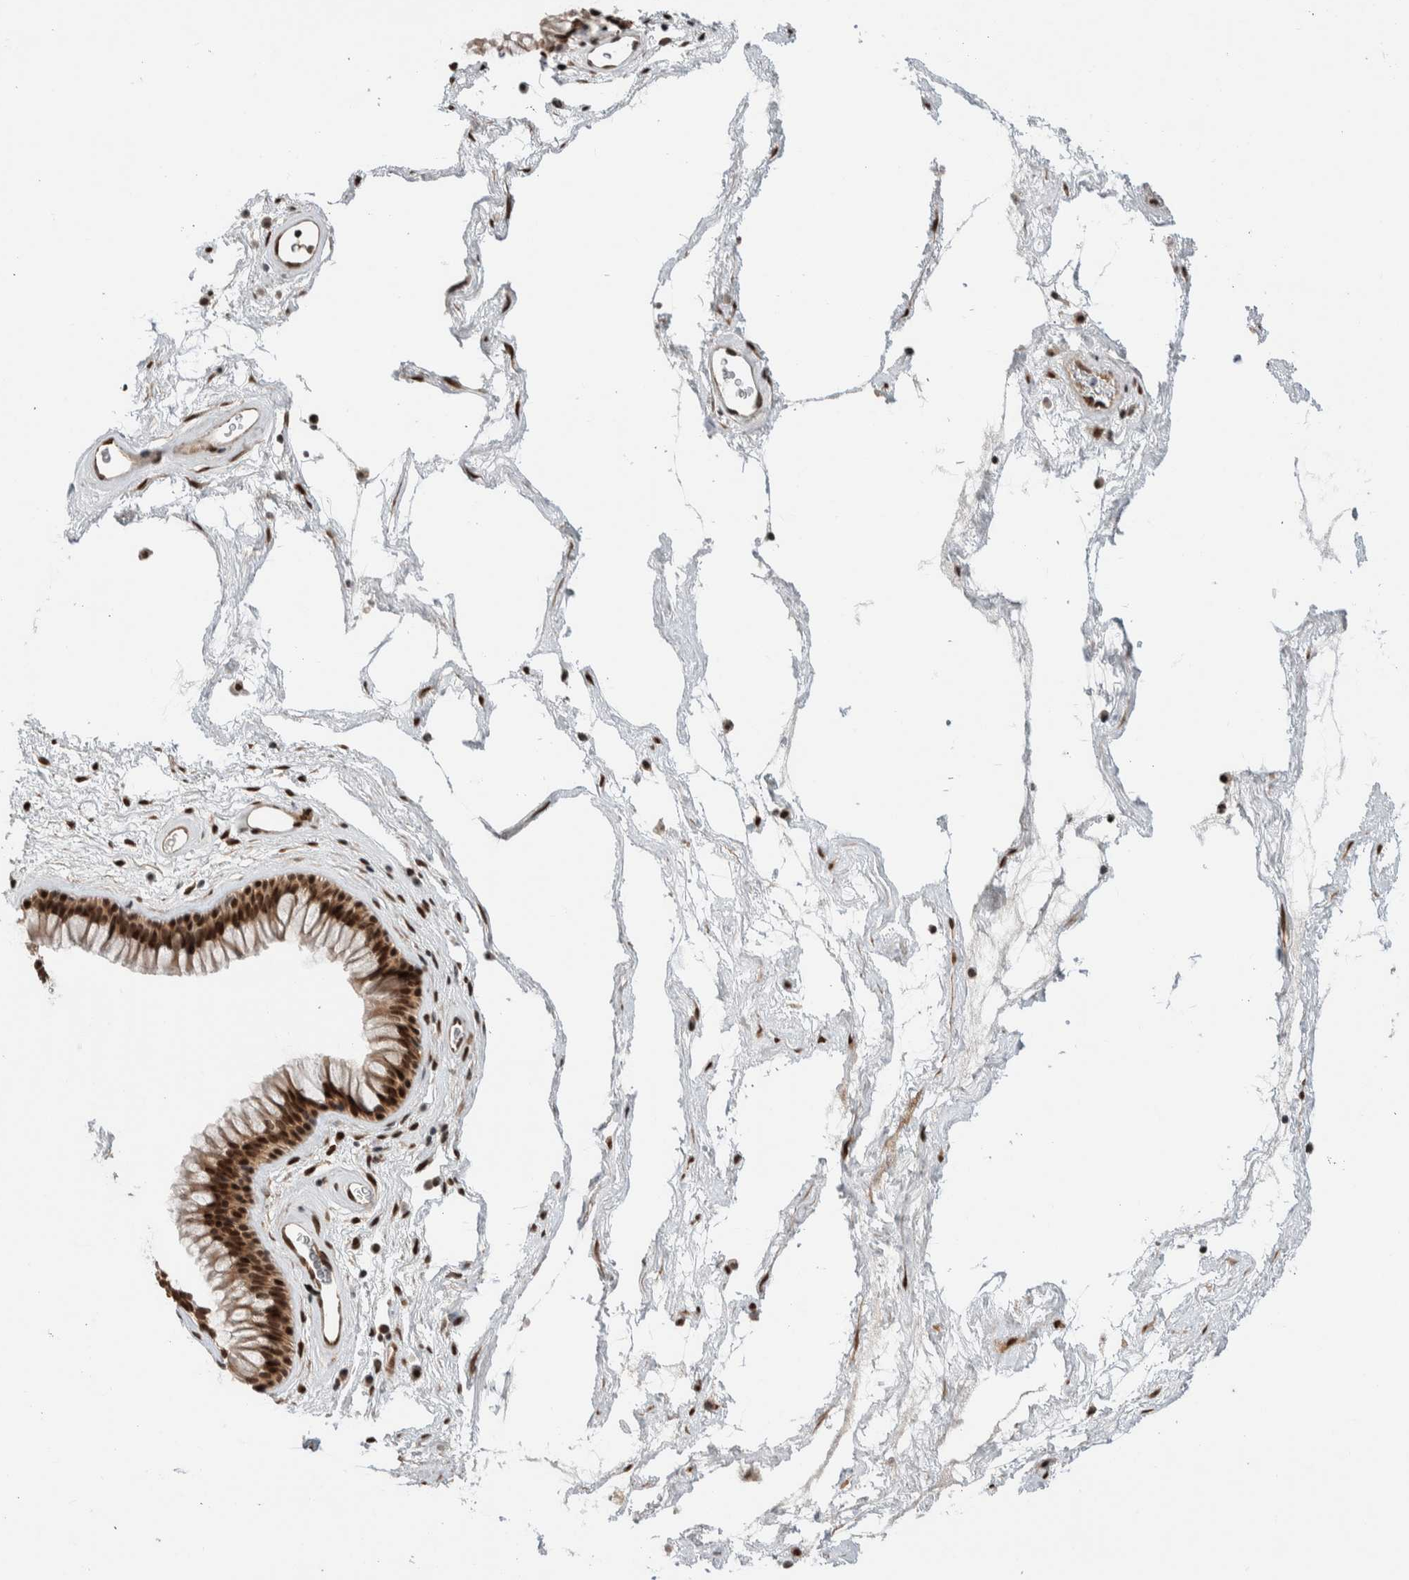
{"staining": {"intensity": "strong", "quantity": ">75%", "location": "cytoplasmic/membranous,nuclear"}, "tissue": "nasopharynx", "cell_type": "Respiratory epithelial cells", "image_type": "normal", "snomed": [{"axis": "morphology", "description": "Normal tissue, NOS"}, {"axis": "morphology", "description": "Inflammation, NOS"}, {"axis": "topography", "description": "Nasopharynx"}], "caption": "Respiratory epithelial cells exhibit high levels of strong cytoplasmic/membranous,nuclear positivity in approximately >75% of cells in normal human nasopharynx.", "gene": "TNRC18", "patient": {"sex": "male", "age": 48}}